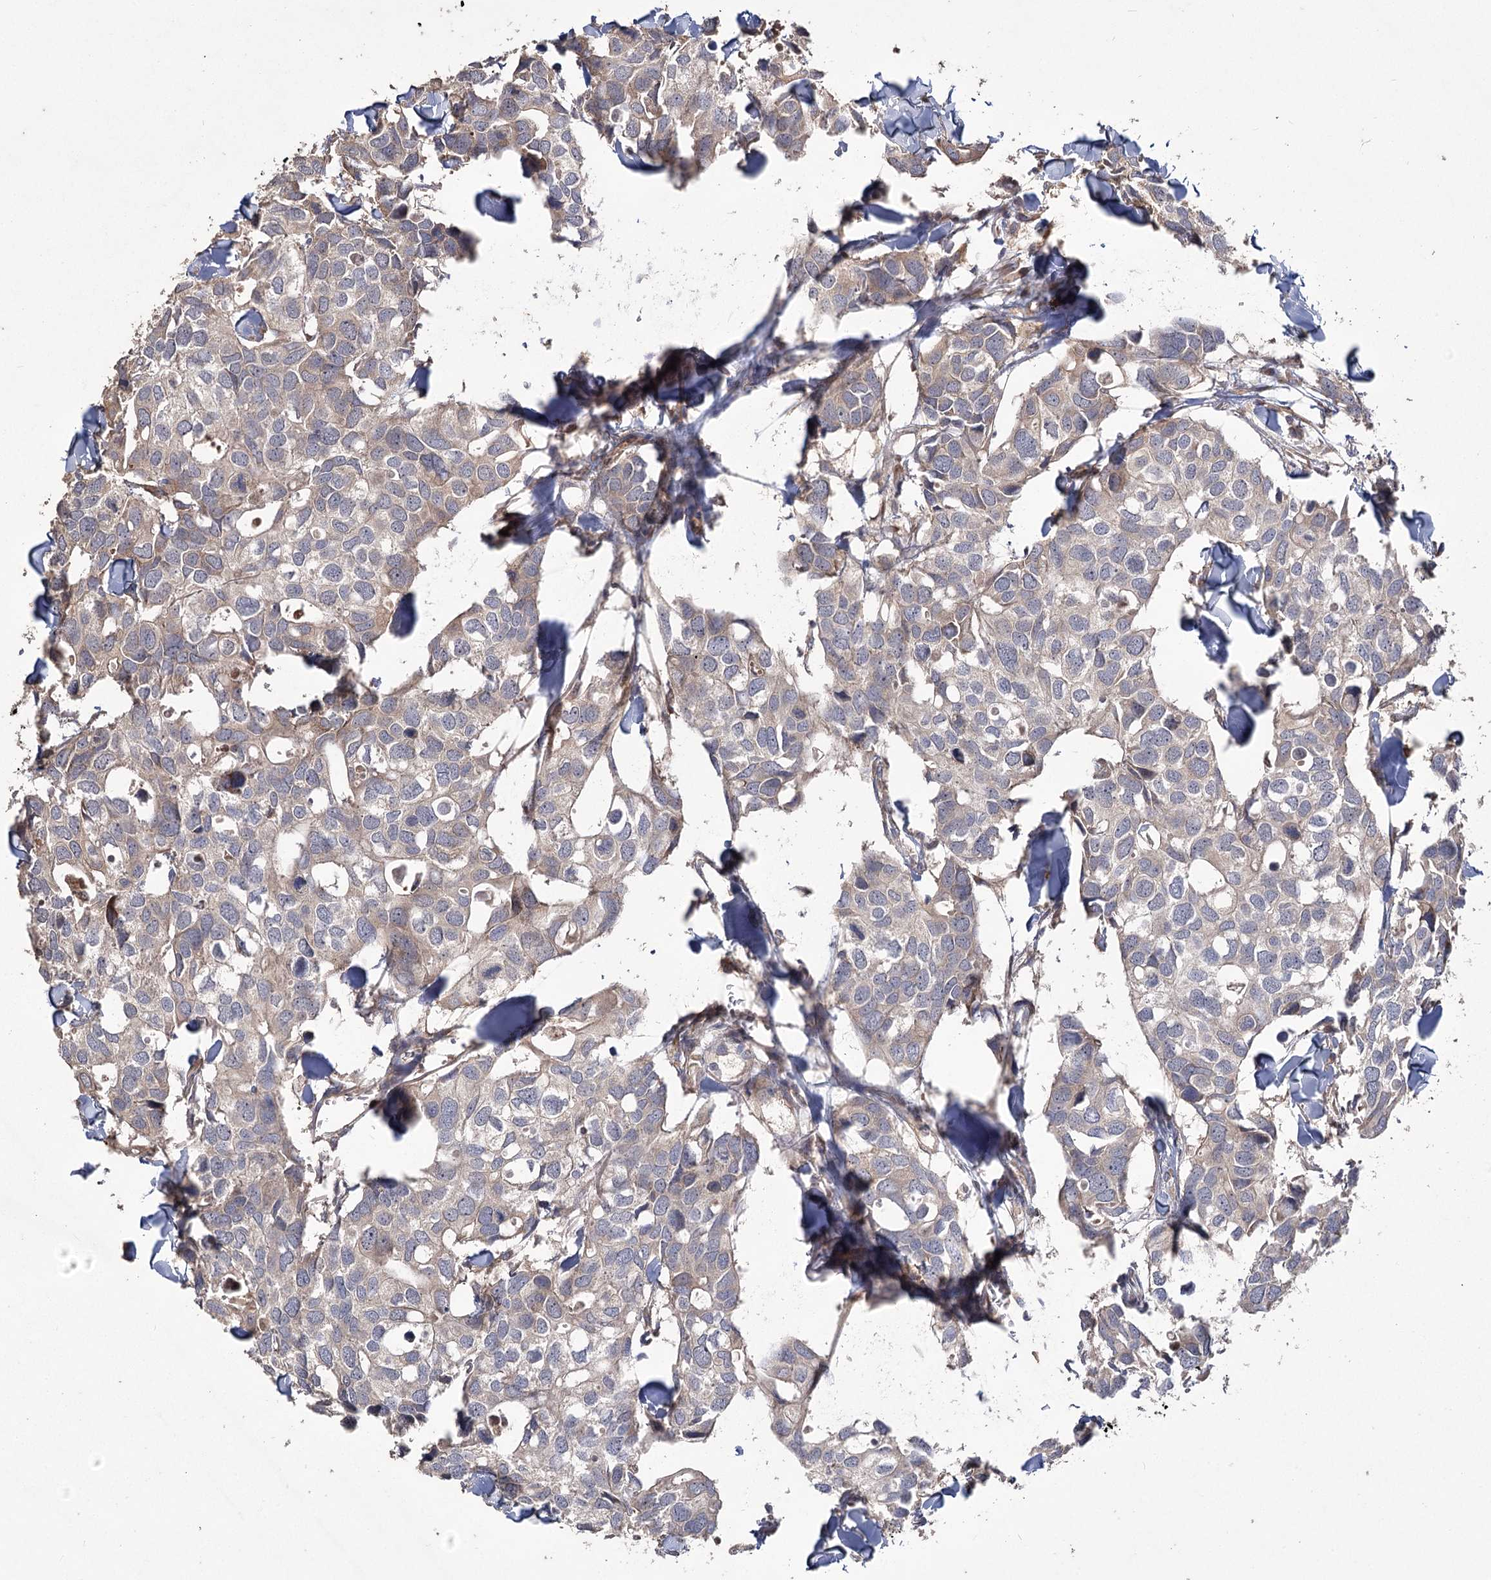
{"staining": {"intensity": "weak", "quantity": "<25%", "location": "cytoplasmic/membranous"}, "tissue": "breast cancer", "cell_type": "Tumor cells", "image_type": "cancer", "snomed": [{"axis": "morphology", "description": "Duct carcinoma"}, {"axis": "topography", "description": "Breast"}], "caption": "Tumor cells show no significant expression in breast cancer.", "gene": "RIN2", "patient": {"sex": "female", "age": 83}}